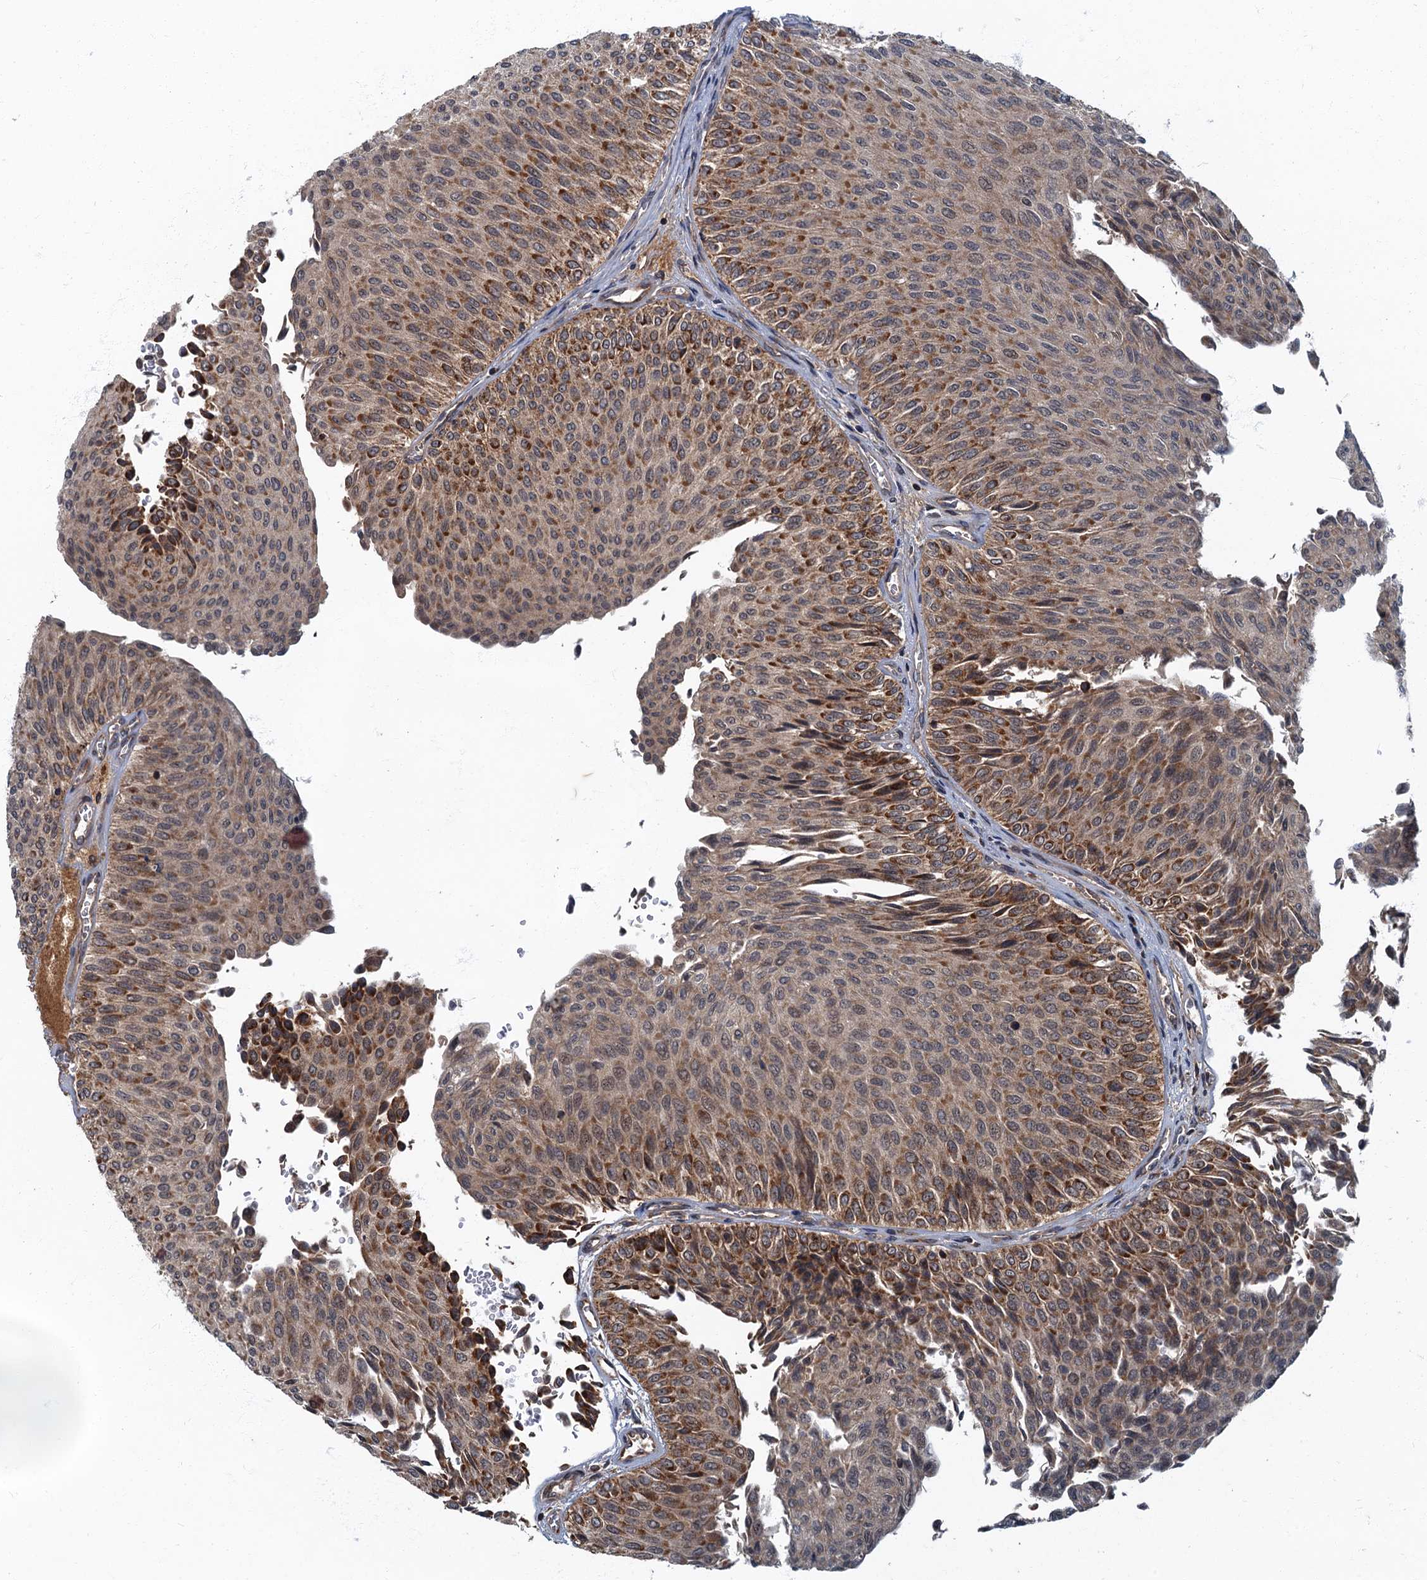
{"staining": {"intensity": "moderate", "quantity": ">75%", "location": "cytoplasmic/membranous"}, "tissue": "urothelial cancer", "cell_type": "Tumor cells", "image_type": "cancer", "snomed": [{"axis": "morphology", "description": "Urothelial carcinoma, Low grade"}, {"axis": "topography", "description": "Urinary bladder"}], "caption": "DAB immunohistochemical staining of urothelial cancer exhibits moderate cytoplasmic/membranous protein expression in about >75% of tumor cells.", "gene": "SLC11A2", "patient": {"sex": "male", "age": 78}}